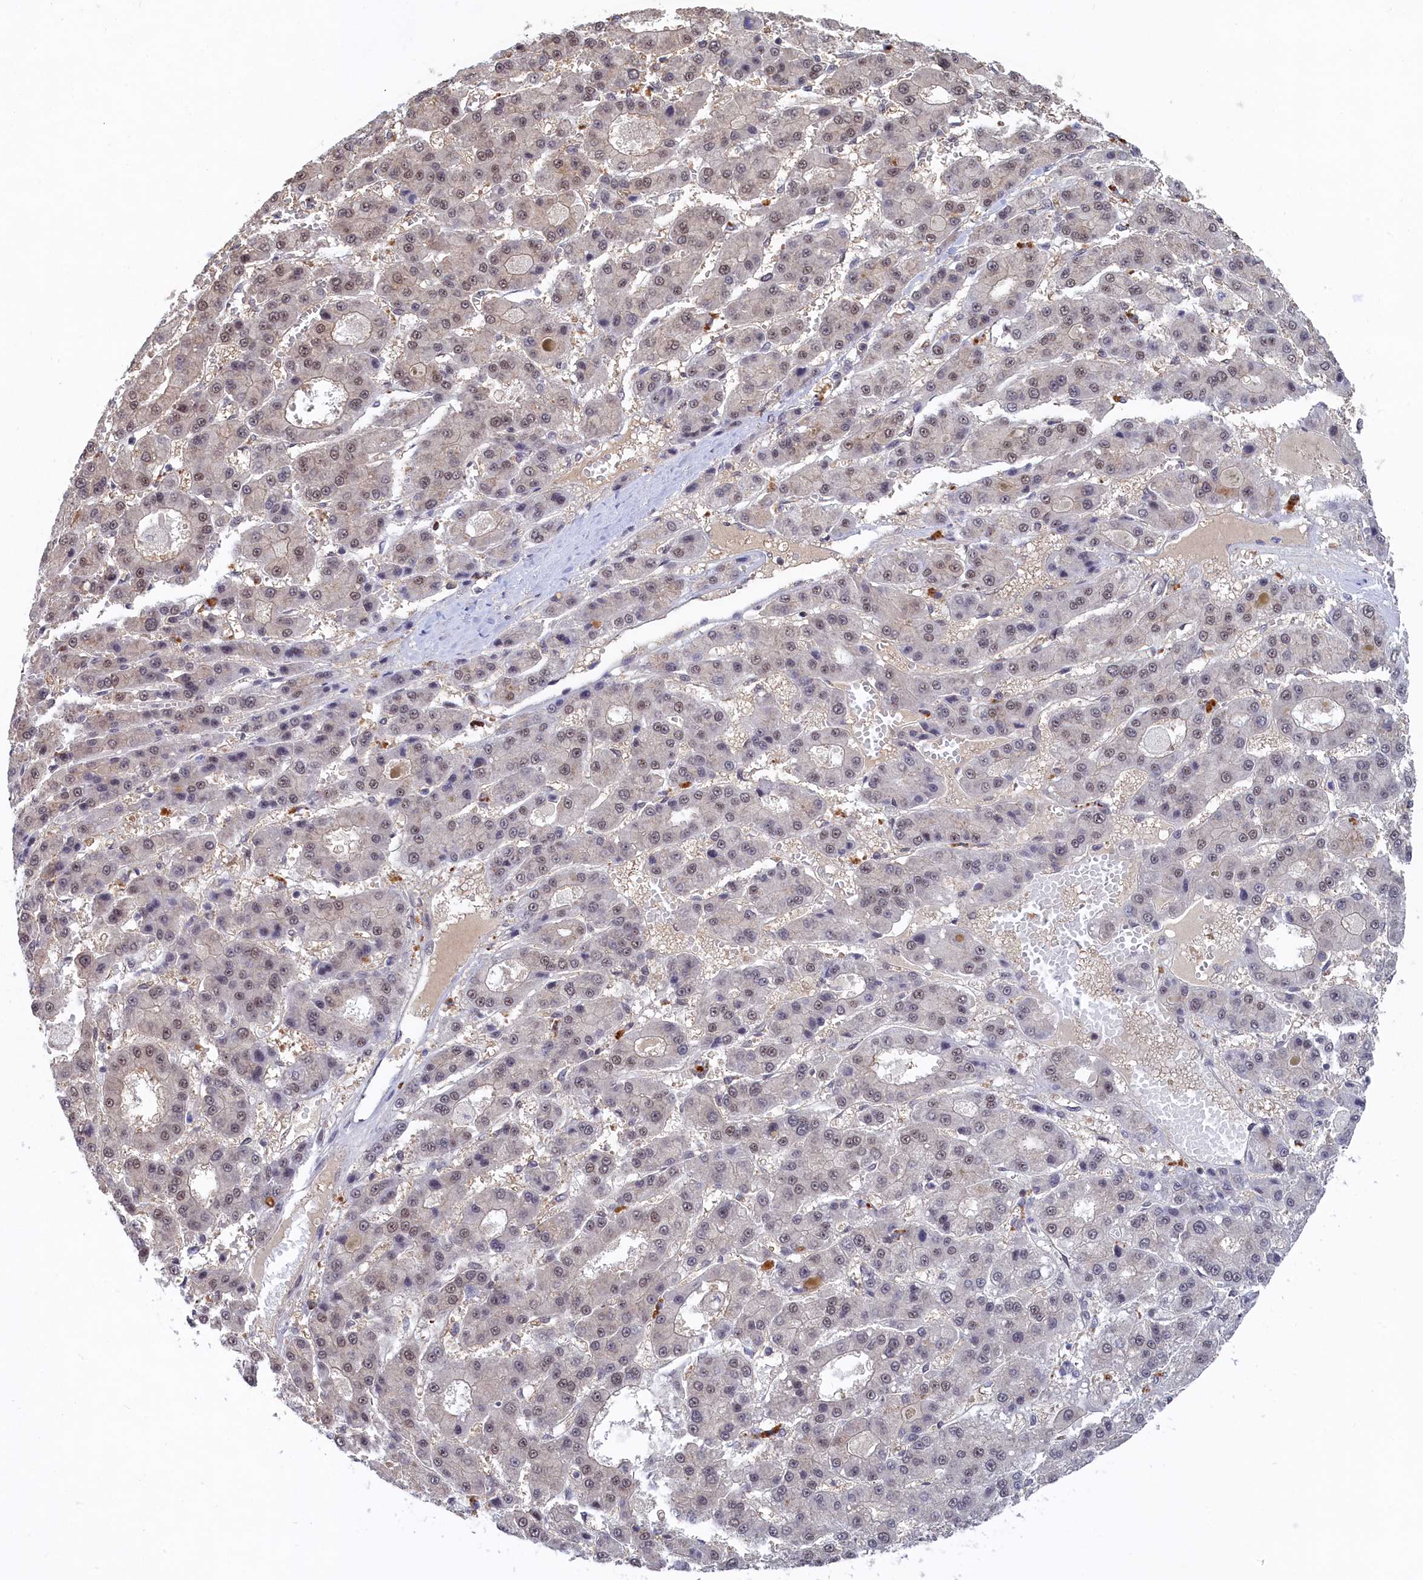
{"staining": {"intensity": "weak", "quantity": ">75%", "location": "nuclear"}, "tissue": "liver cancer", "cell_type": "Tumor cells", "image_type": "cancer", "snomed": [{"axis": "morphology", "description": "Carcinoma, Hepatocellular, NOS"}, {"axis": "topography", "description": "Liver"}], "caption": "Immunohistochemical staining of hepatocellular carcinoma (liver) displays low levels of weak nuclear protein positivity in approximately >75% of tumor cells.", "gene": "TAB1", "patient": {"sex": "male", "age": 70}}